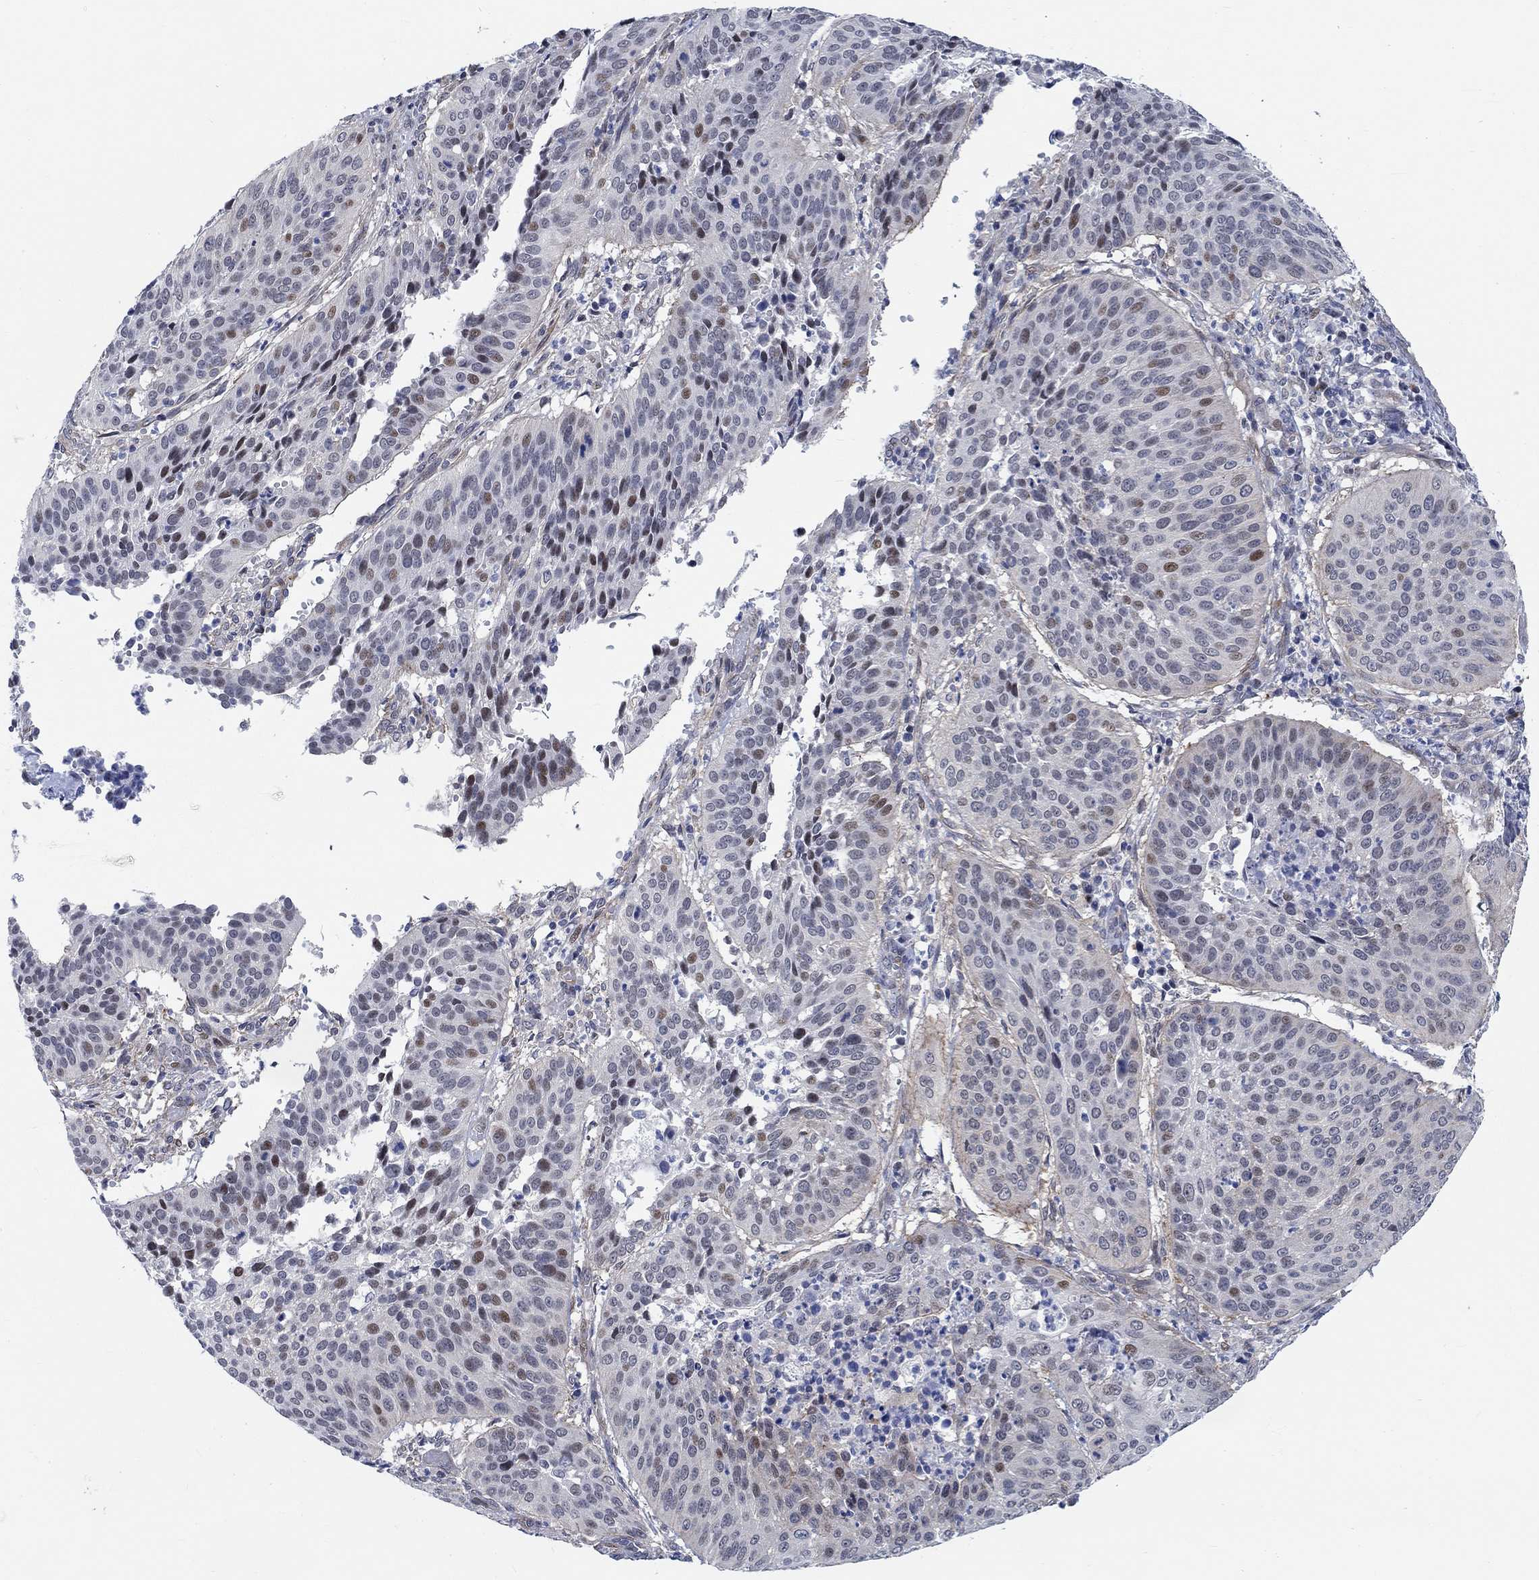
{"staining": {"intensity": "moderate", "quantity": "<25%", "location": "nuclear"}, "tissue": "cervical cancer", "cell_type": "Tumor cells", "image_type": "cancer", "snomed": [{"axis": "morphology", "description": "Normal tissue, NOS"}, {"axis": "morphology", "description": "Squamous cell carcinoma, NOS"}, {"axis": "topography", "description": "Cervix"}], "caption": "A micrograph of human cervical cancer (squamous cell carcinoma) stained for a protein reveals moderate nuclear brown staining in tumor cells.", "gene": "KCNH8", "patient": {"sex": "female", "age": 39}}